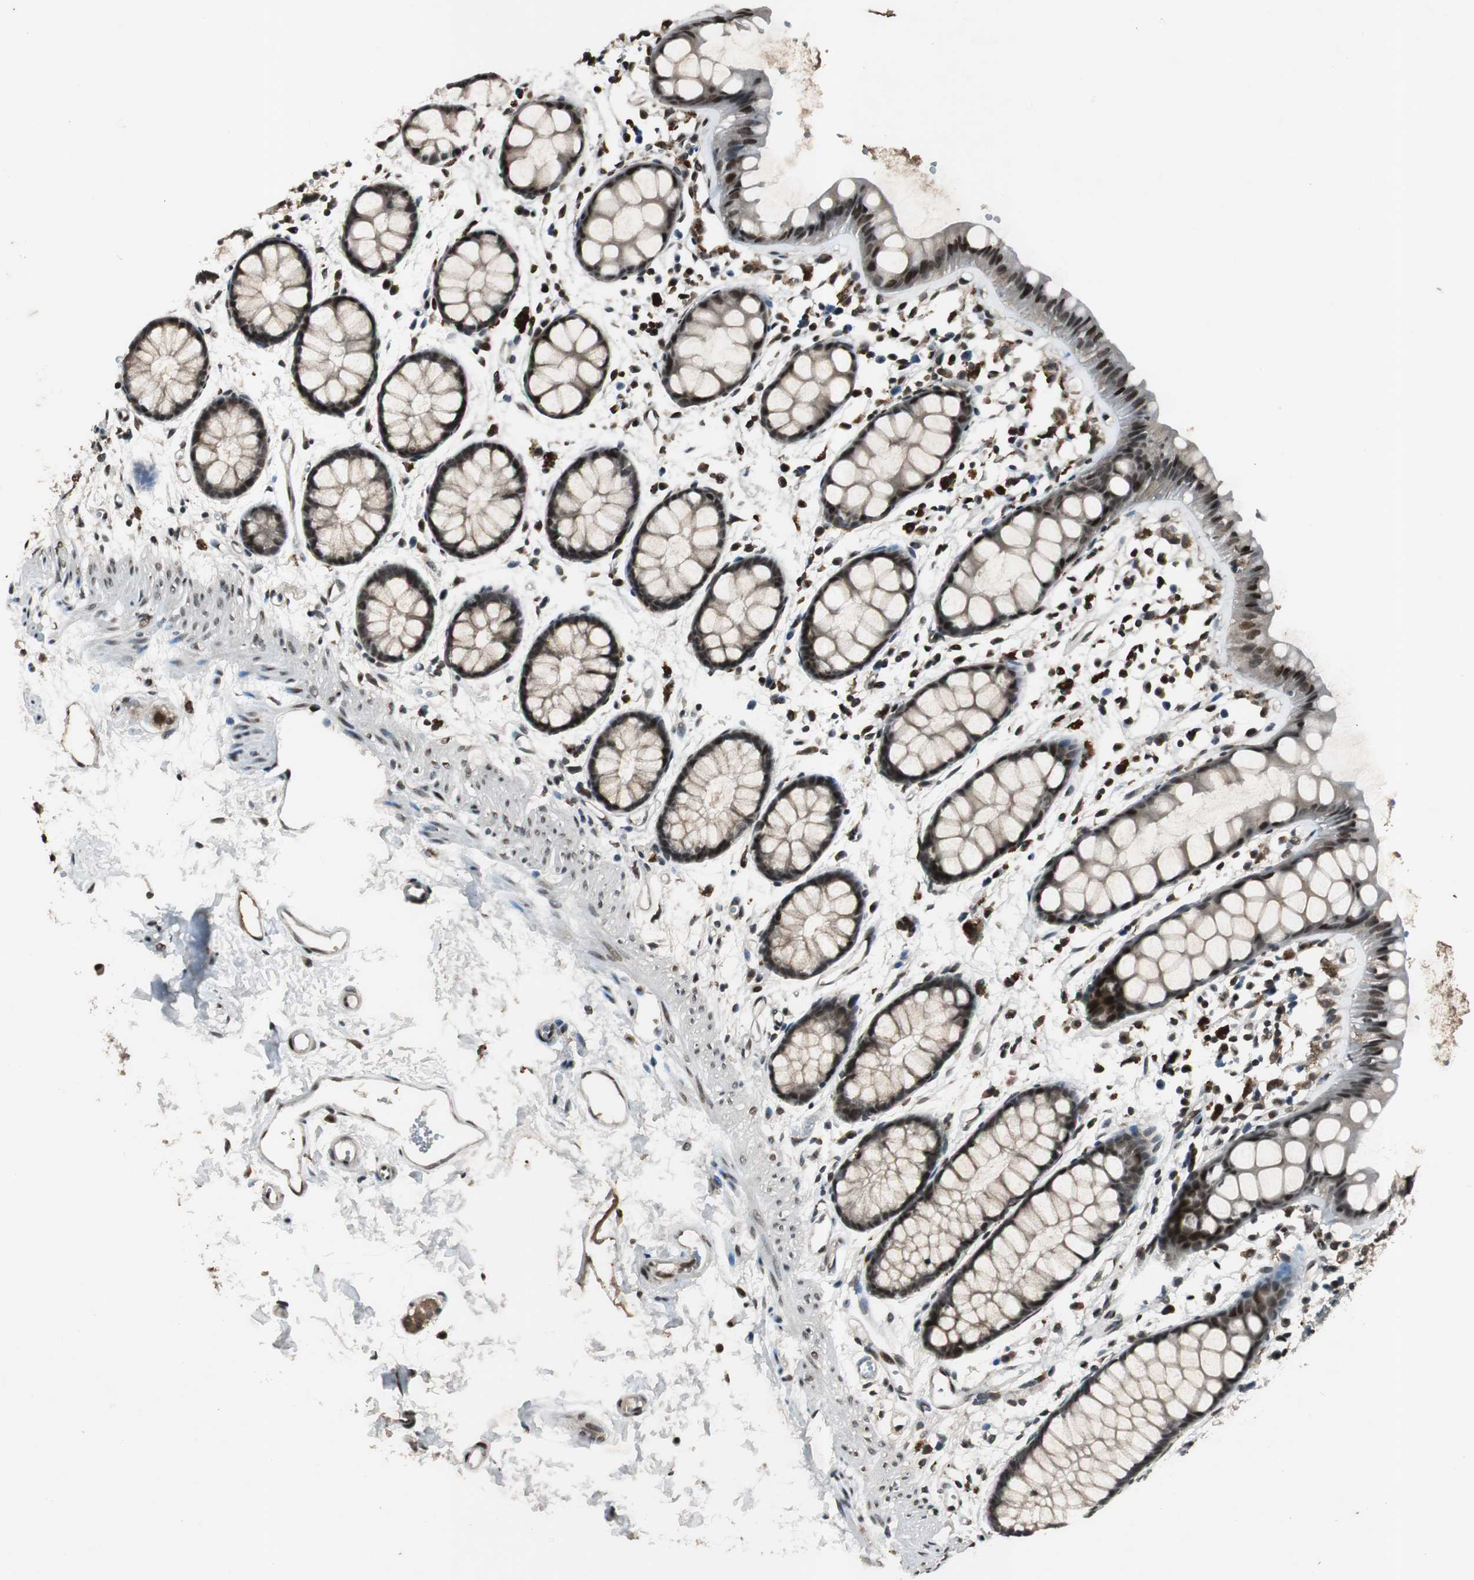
{"staining": {"intensity": "strong", "quantity": ">75%", "location": "nuclear"}, "tissue": "rectum", "cell_type": "Glandular cells", "image_type": "normal", "snomed": [{"axis": "morphology", "description": "Normal tissue, NOS"}, {"axis": "topography", "description": "Rectum"}], "caption": "IHC (DAB) staining of unremarkable human rectum reveals strong nuclear protein positivity in approximately >75% of glandular cells.", "gene": "BOLA1", "patient": {"sex": "female", "age": 66}}